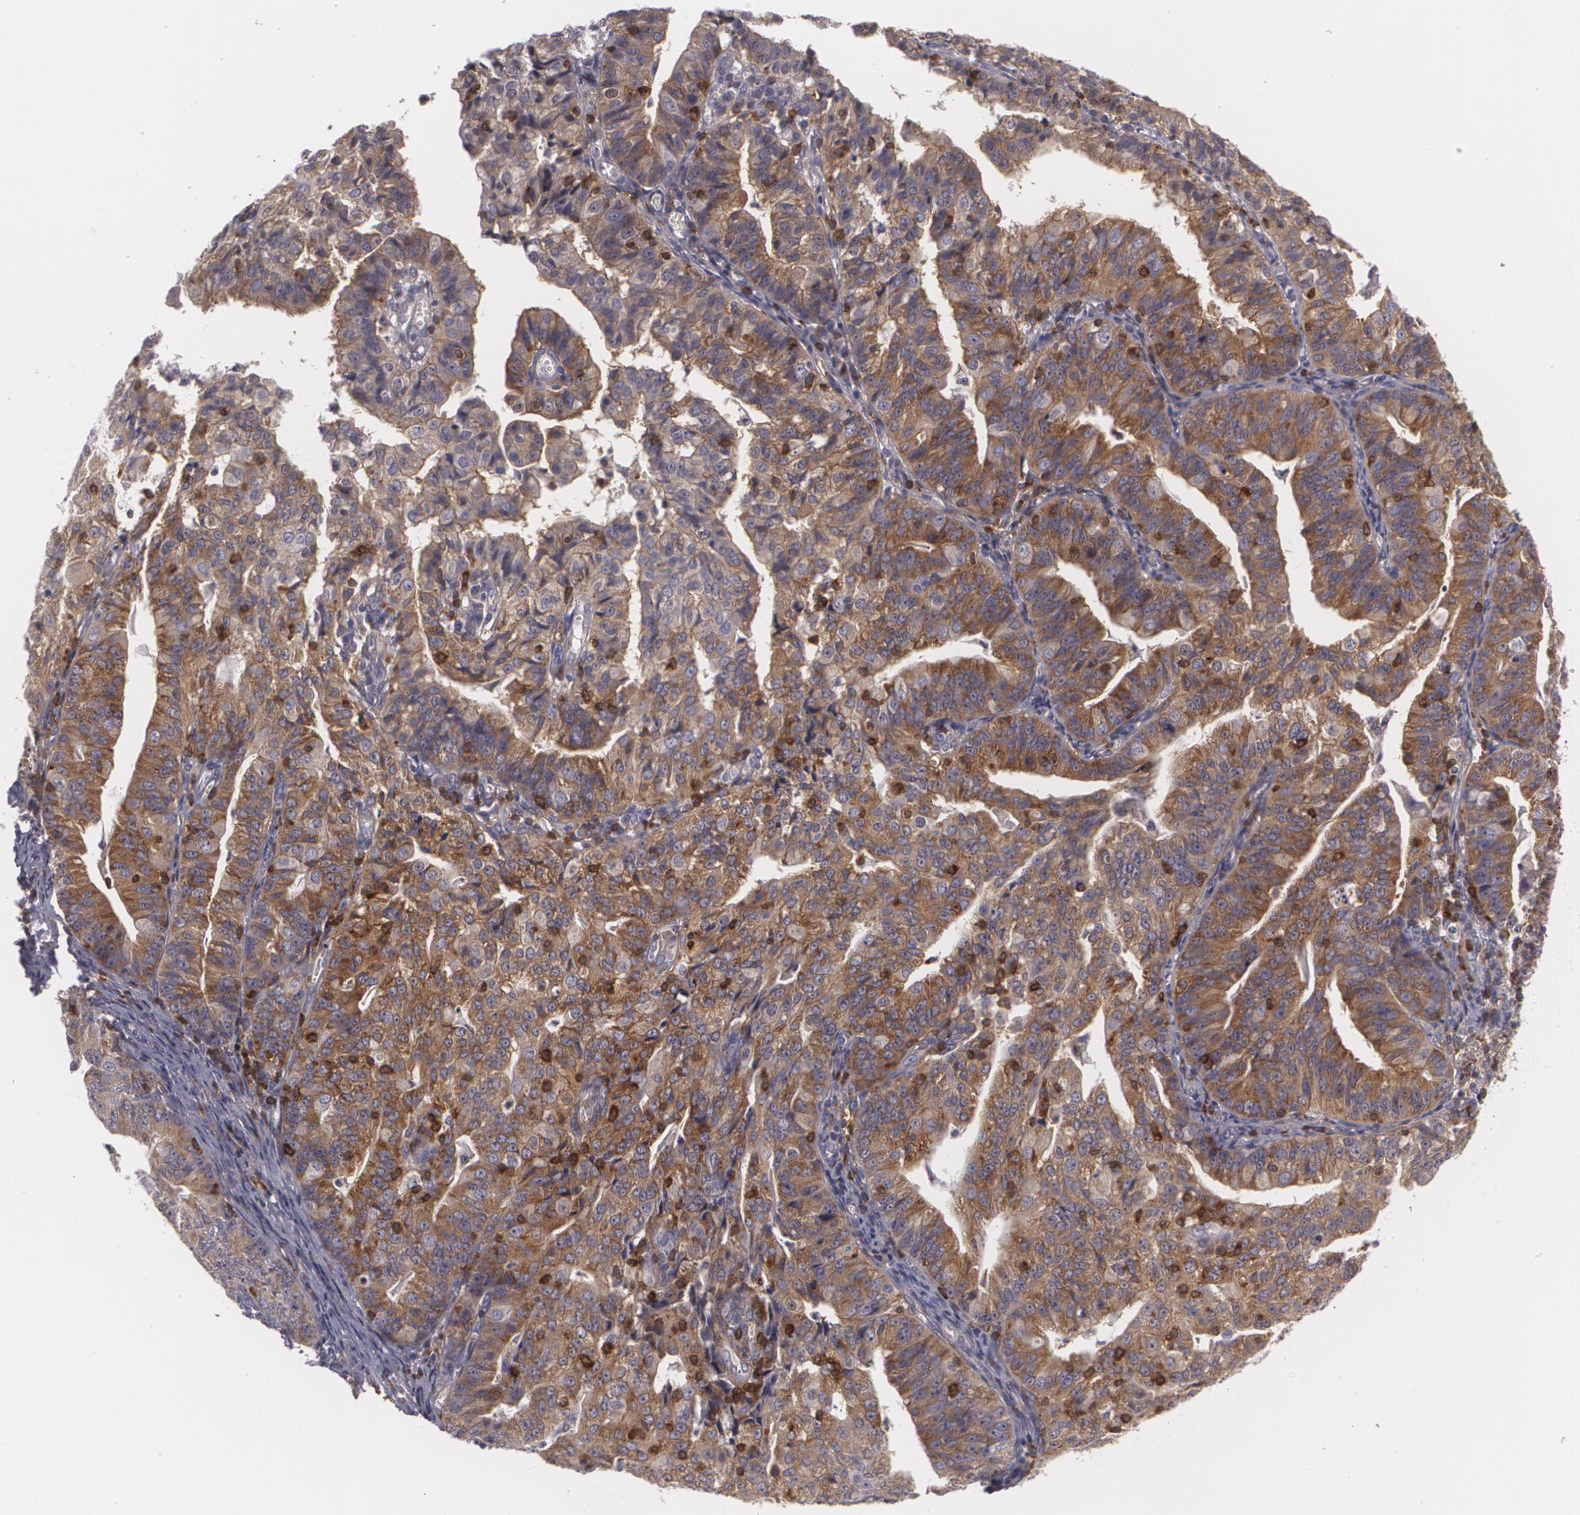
{"staining": {"intensity": "moderate", "quantity": ">75%", "location": "cytoplasmic/membranous"}, "tissue": "endometrial cancer", "cell_type": "Tumor cells", "image_type": "cancer", "snomed": [{"axis": "morphology", "description": "Adenocarcinoma, NOS"}, {"axis": "topography", "description": "Endometrium"}], "caption": "IHC histopathology image of human endometrial cancer (adenocarcinoma) stained for a protein (brown), which shows medium levels of moderate cytoplasmic/membranous expression in about >75% of tumor cells.", "gene": "BIN1", "patient": {"sex": "female", "age": 56}}